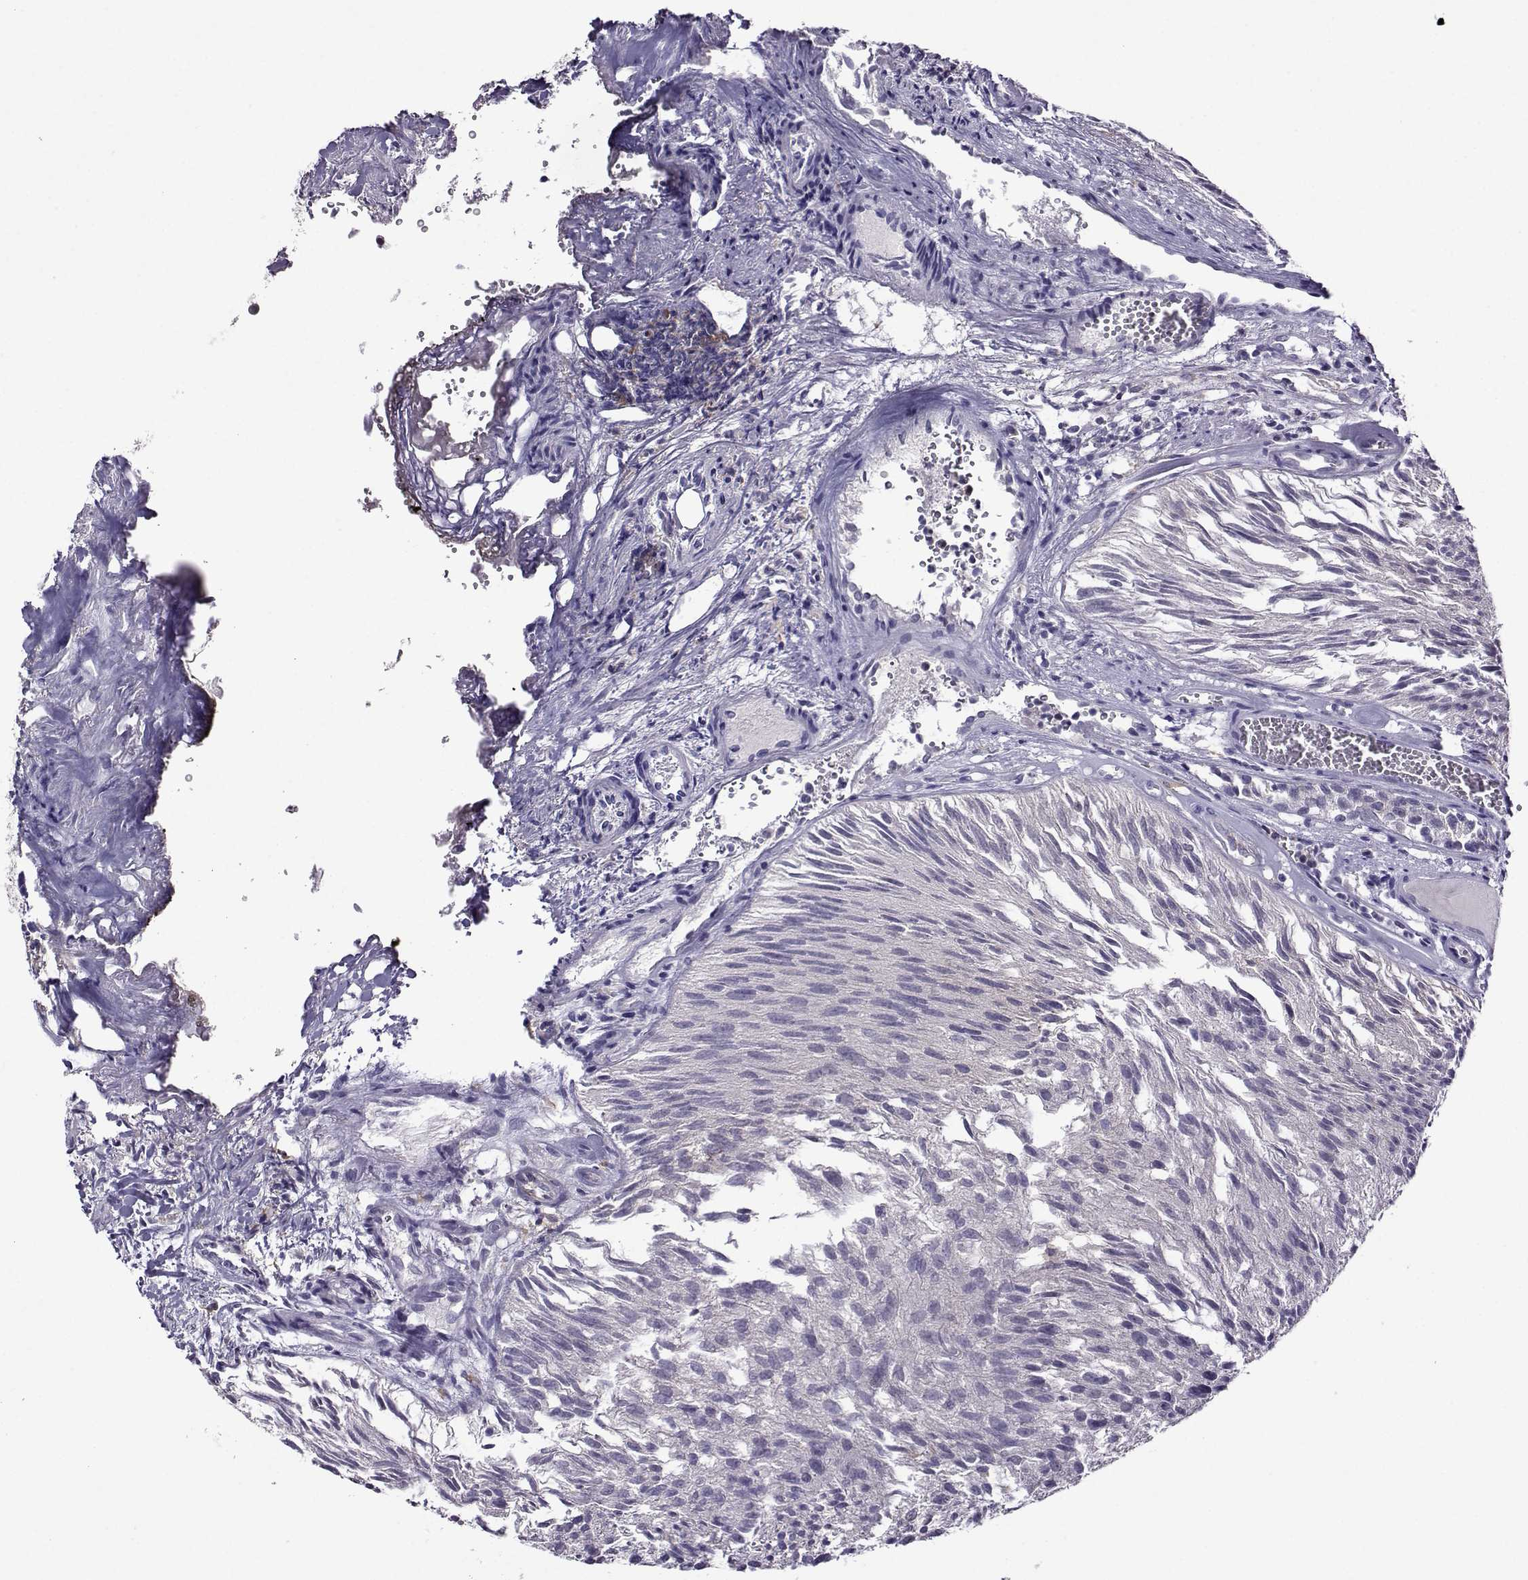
{"staining": {"intensity": "negative", "quantity": "none", "location": "none"}, "tissue": "urothelial cancer", "cell_type": "Tumor cells", "image_type": "cancer", "snomed": [{"axis": "morphology", "description": "Urothelial carcinoma, Low grade"}, {"axis": "topography", "description": "Urinary bladder"}], "caption": "Immunohistochemistry (IHC) of human low-grade urothelial carcinoma shows no expression in tumor cells.", "gene": "DDX20", "patient": {"sex": "female", "age": 87}}